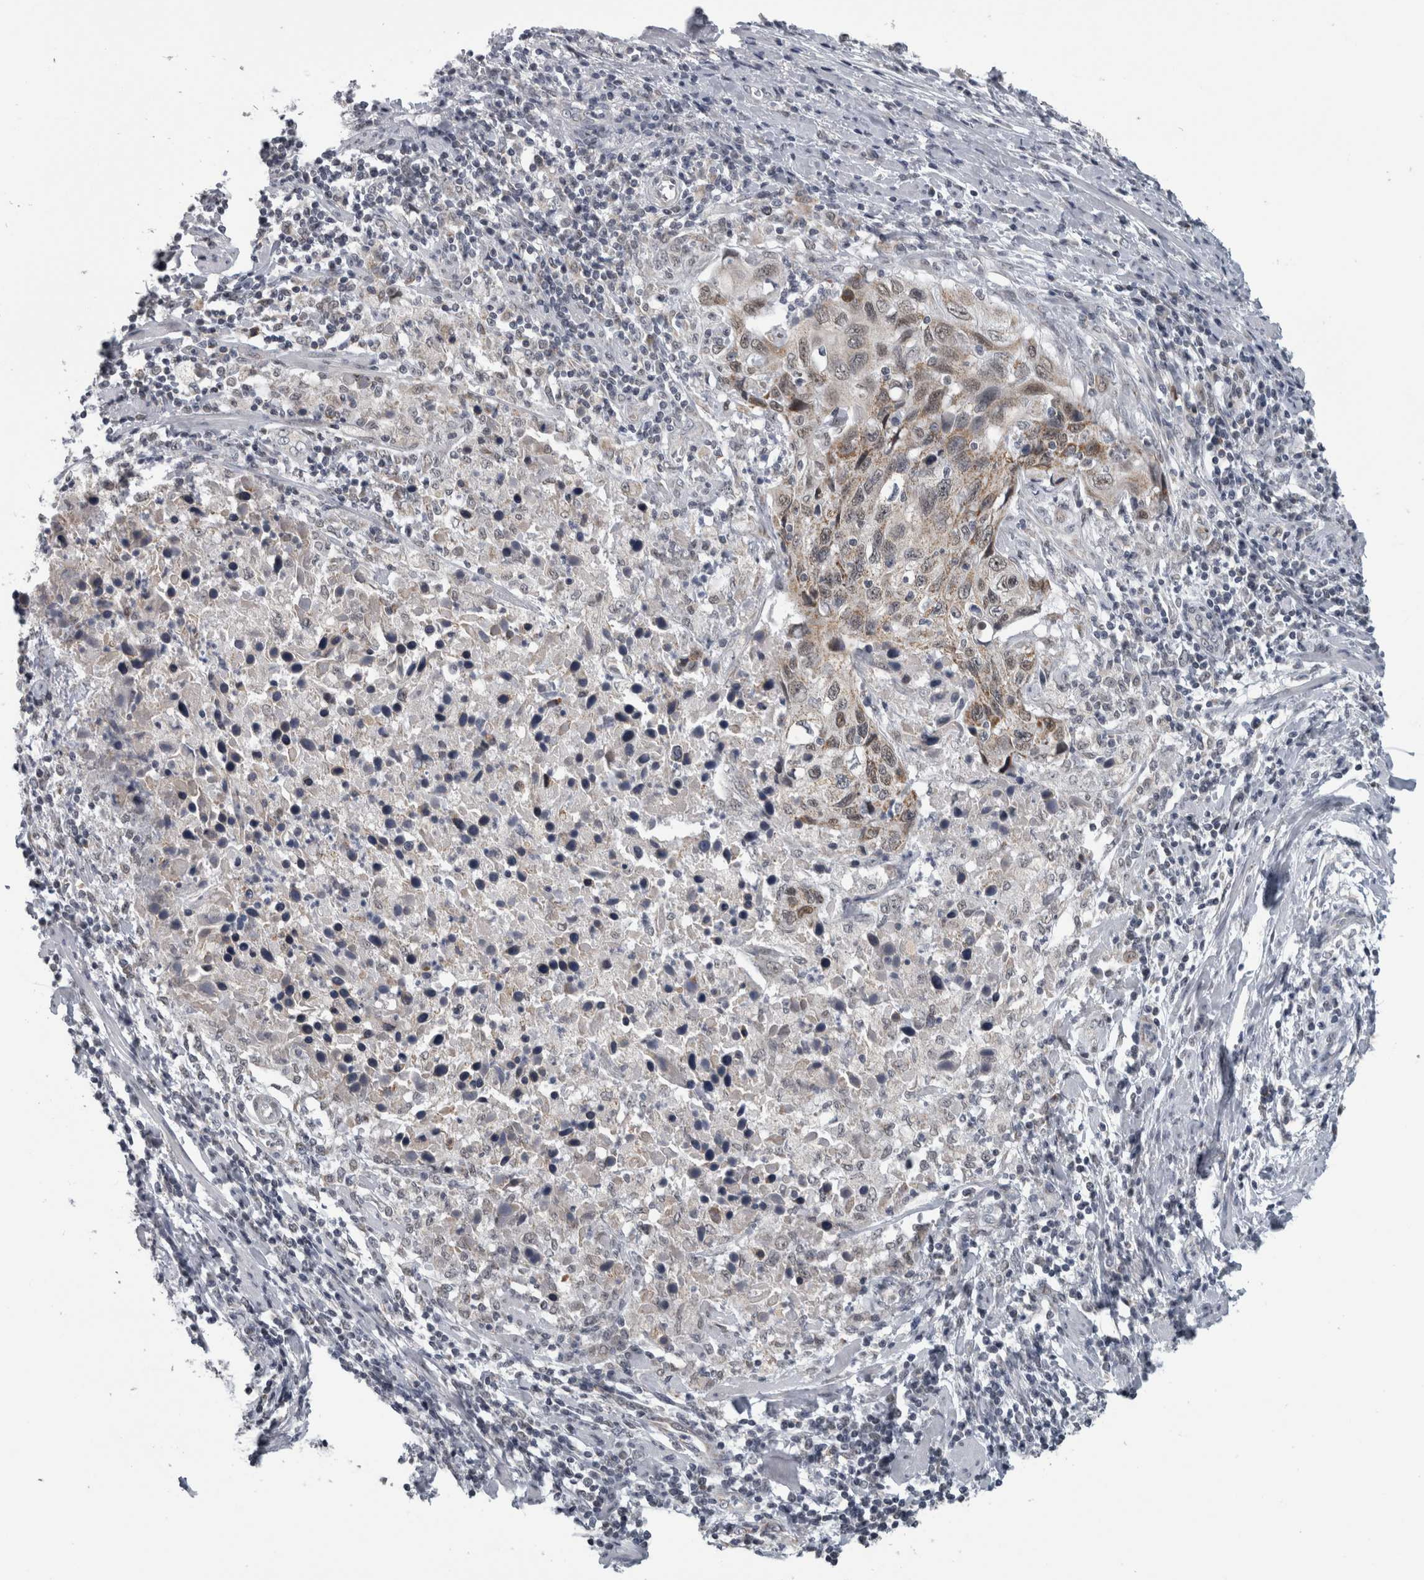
{"staining": {"intensity": "weak", "quantity": "<25%", "location": "cytoplasmic/membranous"}, "tissue": "cervical cancer", "cell_type": "Tumor cells", "image_type": "cancer", "snomed": [{"axis": "morphology", "description": "Squamous cell carcinoma, NOS"}, {"axis": "topography", "description": "Cervix"}], "caption": "IHC micrograph of neoplastic tissue: cervical cancer stained with DAB (3,3'-diaminobenzidine) displays no significant protein expression in tumor cells. (Stains: DAB immunohistochemistry with hematoxylin counter stain, Microscopy: brightfield microscopy at high magnification).", "gene": "OR2K2", "patient": {"sex": "female", "age": 53}}